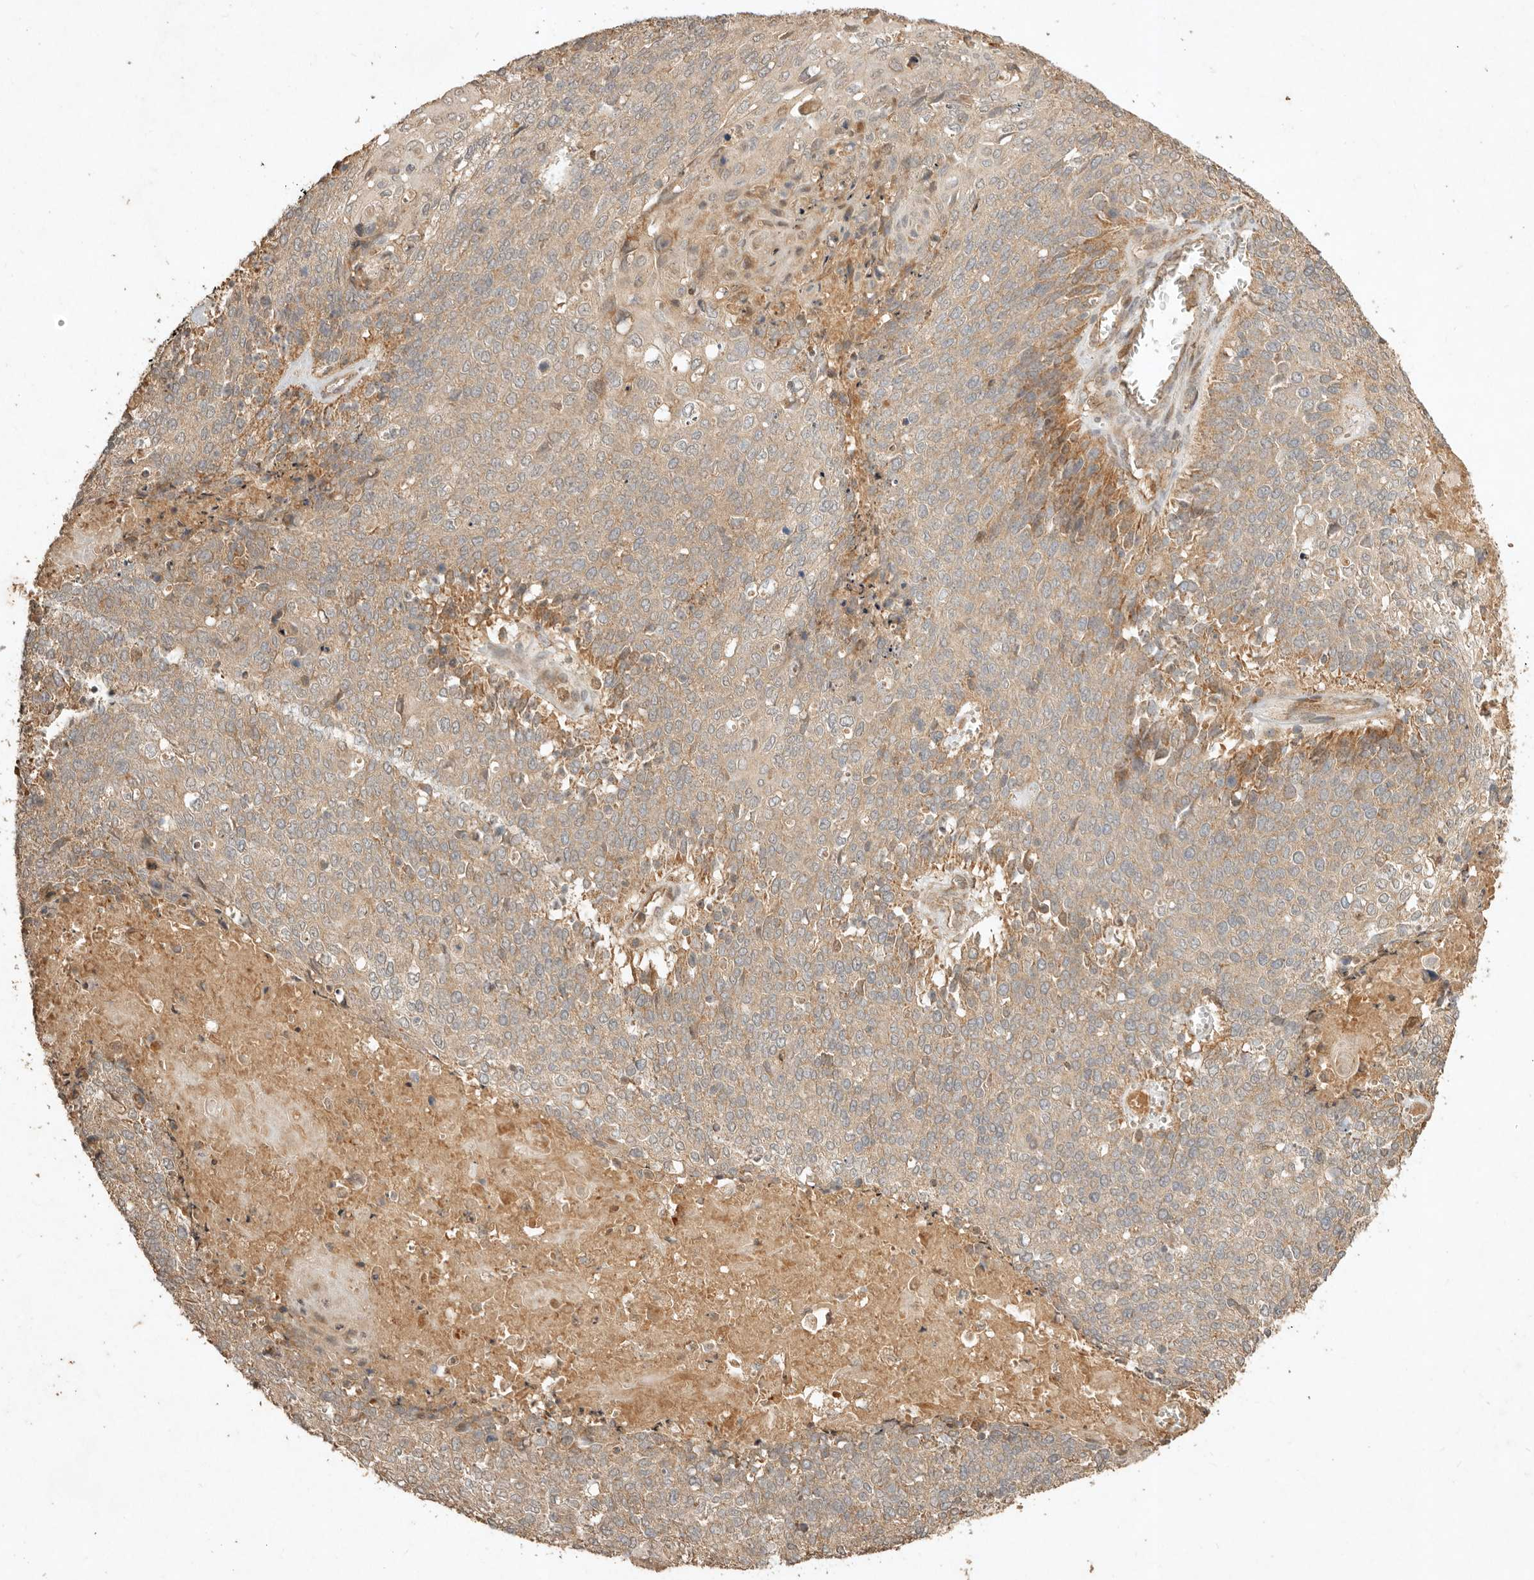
{"staining": {"intensity": "weak", "quantity": ">75%", "location": "cytoplasmic/membranous"}, "tissue": "cervical cancer", "cell_type": "Tumor cells", "image_type": "cancer", "snomed": [{"axis": "morphology", "description": "Squamous cell carcinoma, NOS"}, {"axis": "topography", "description": "Cervix"}], "caption": "IHC image of cervical squamous cell carcinoma stained for a protein (brown), which shows low levels of weak cytoplasmic/membranous expression in about >75% of tumor cells.", "gene": "CLEC4C", "patient": {"sex": "female", "age": 39}}